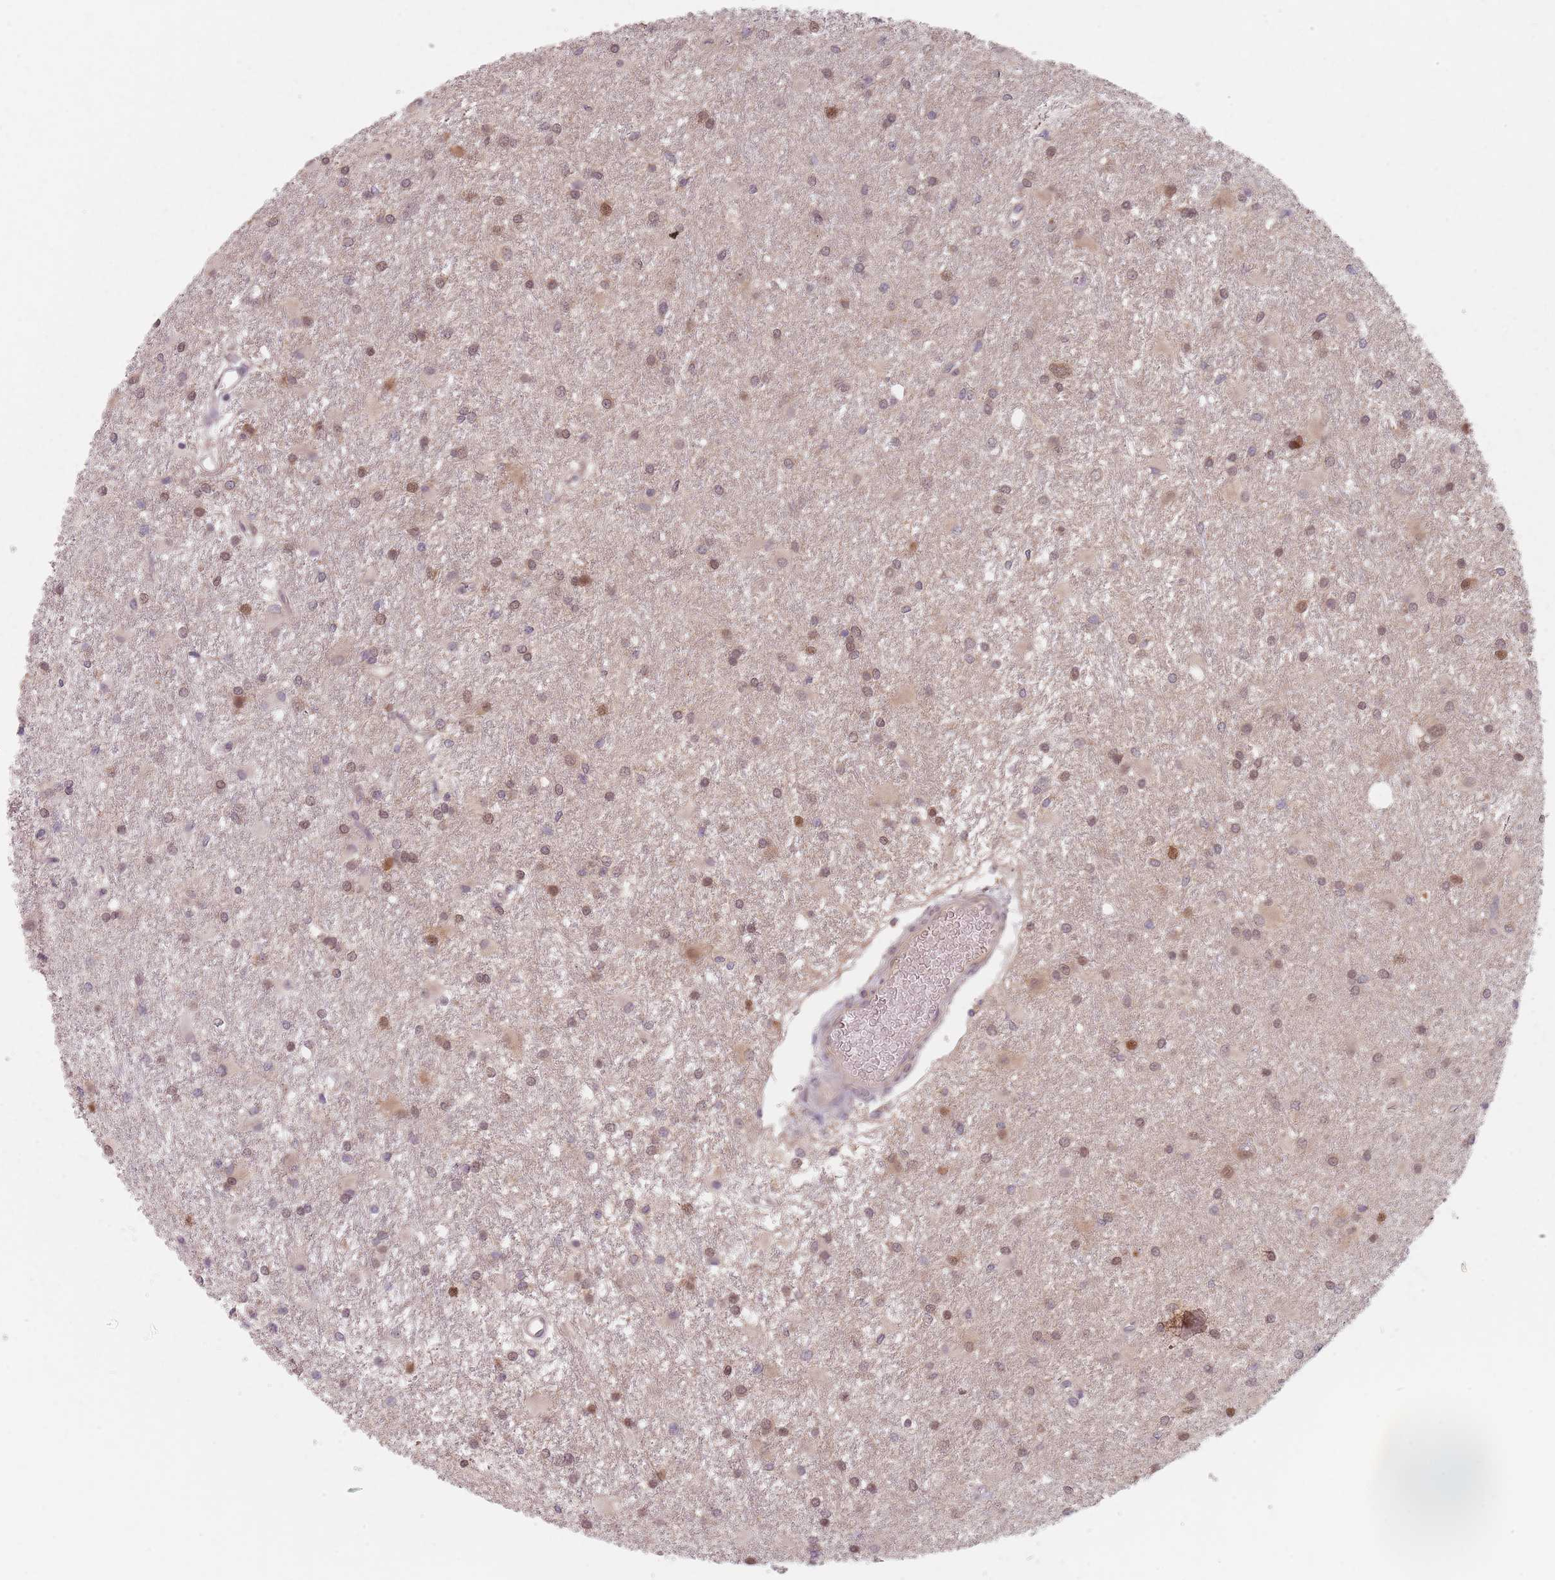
{"staining": {"intensity": "moderate", "quantity": "25%-75%", "location": "nuclear"}, "tissue": "glioma", "cell_type": "Tumor cells", "image_type": "cancer", "snomed": [{"axis": "morphology", "description": "Glioma, malignant, High grade"}, {"axis": "topography", "description": "Brain"}], "caption": "Tumor cells display medium levels of moderate nuclear staining in approximately 25%-75% of cells in glioma.", "gene": "NAXE", "patient": {"sex": "female", "age": 50}}